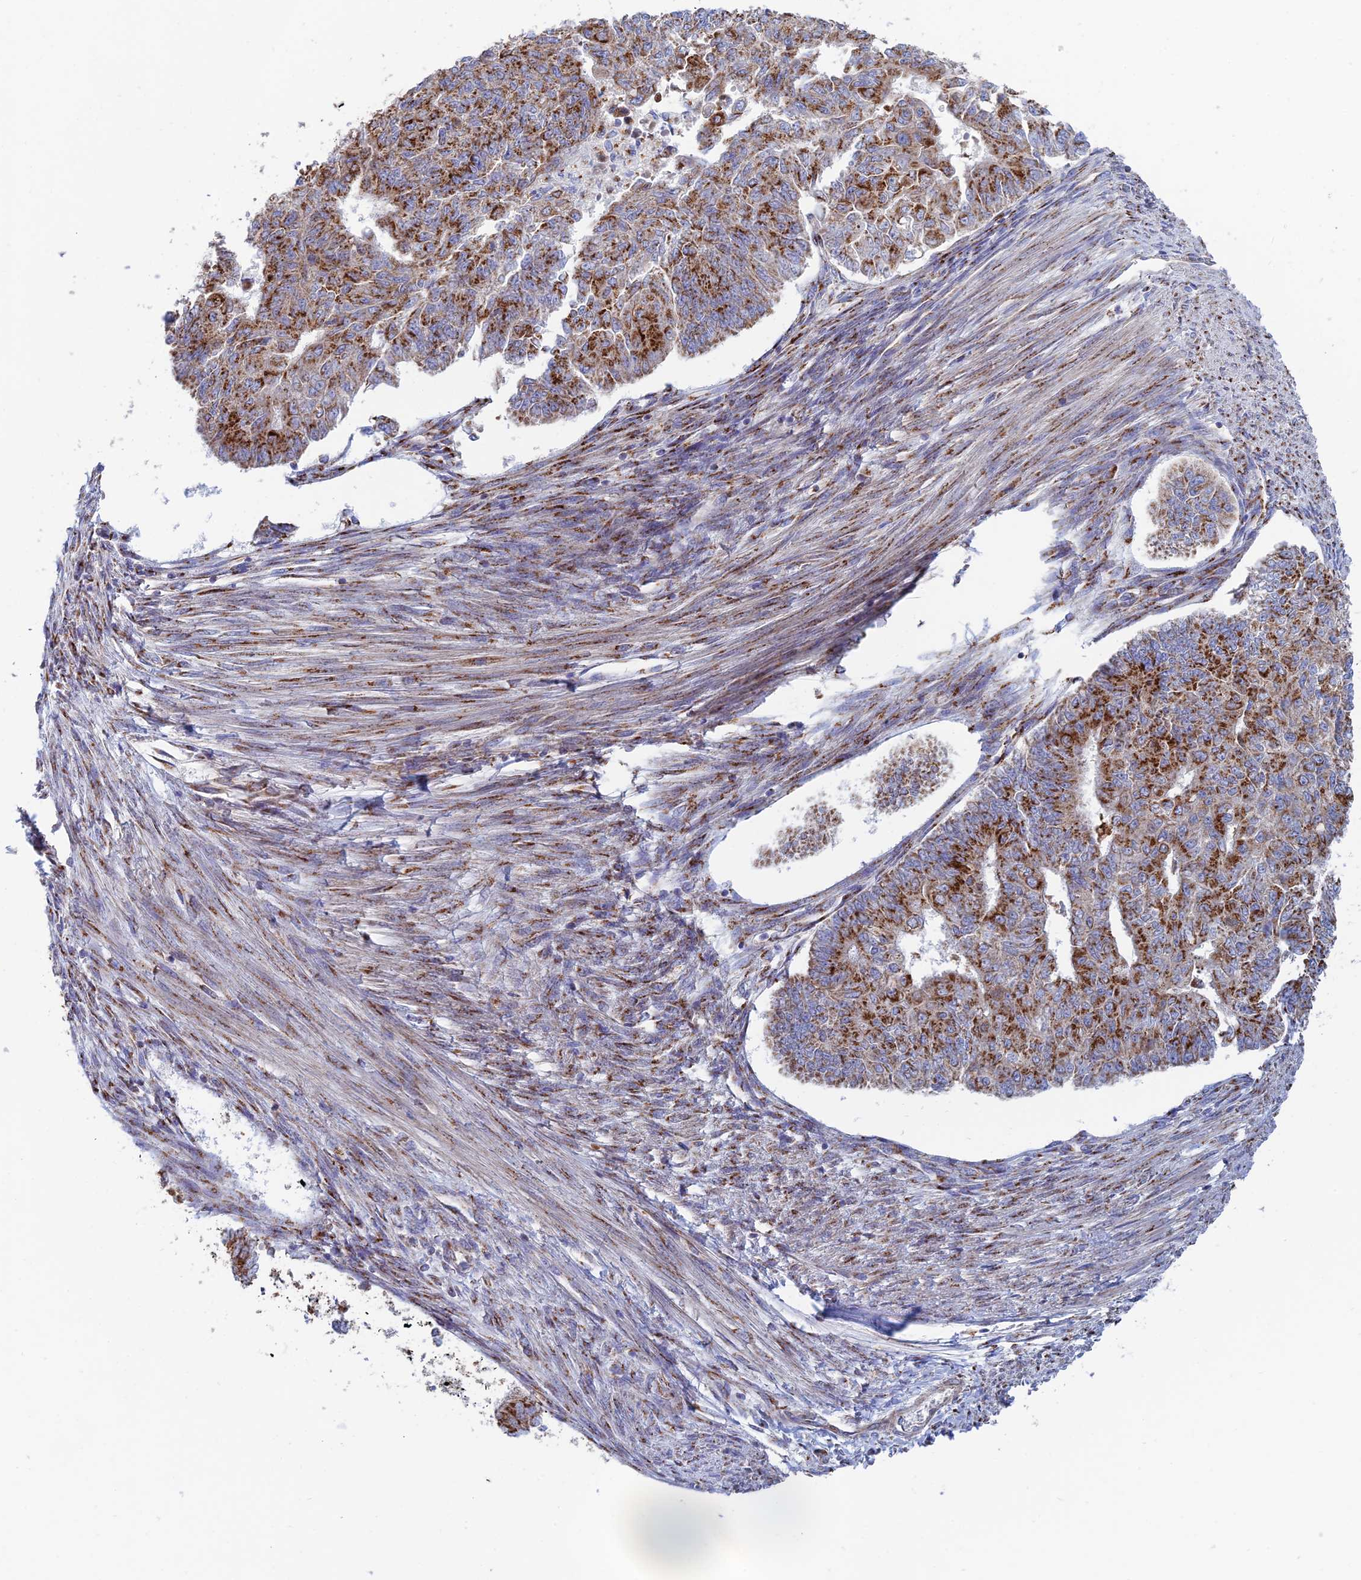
{"staining": {"intensity": "strong", "quantity": ">75%", "location": "cytoplasmic/membranous"}, "tissue": "endometrial cancer", "cell_type": "Tumor cells", "image_type": "cancer", "snomed": [{"axis": "morphology", "description": "Adenocarcinoma, NOS"}, {"axis": "topography", "description": "Endometrium"}], "caption": "Endometrial adenocarcinoma was stained to show a protein in brown. There is high levels of strong cytoplasmic/membranous staining in about >75% of tumor cells. (Brightfield microscopy of DAB IHC at high magnification).", "gene": "HS2ST1", "patient": {"sex": "female", "age": 32}}